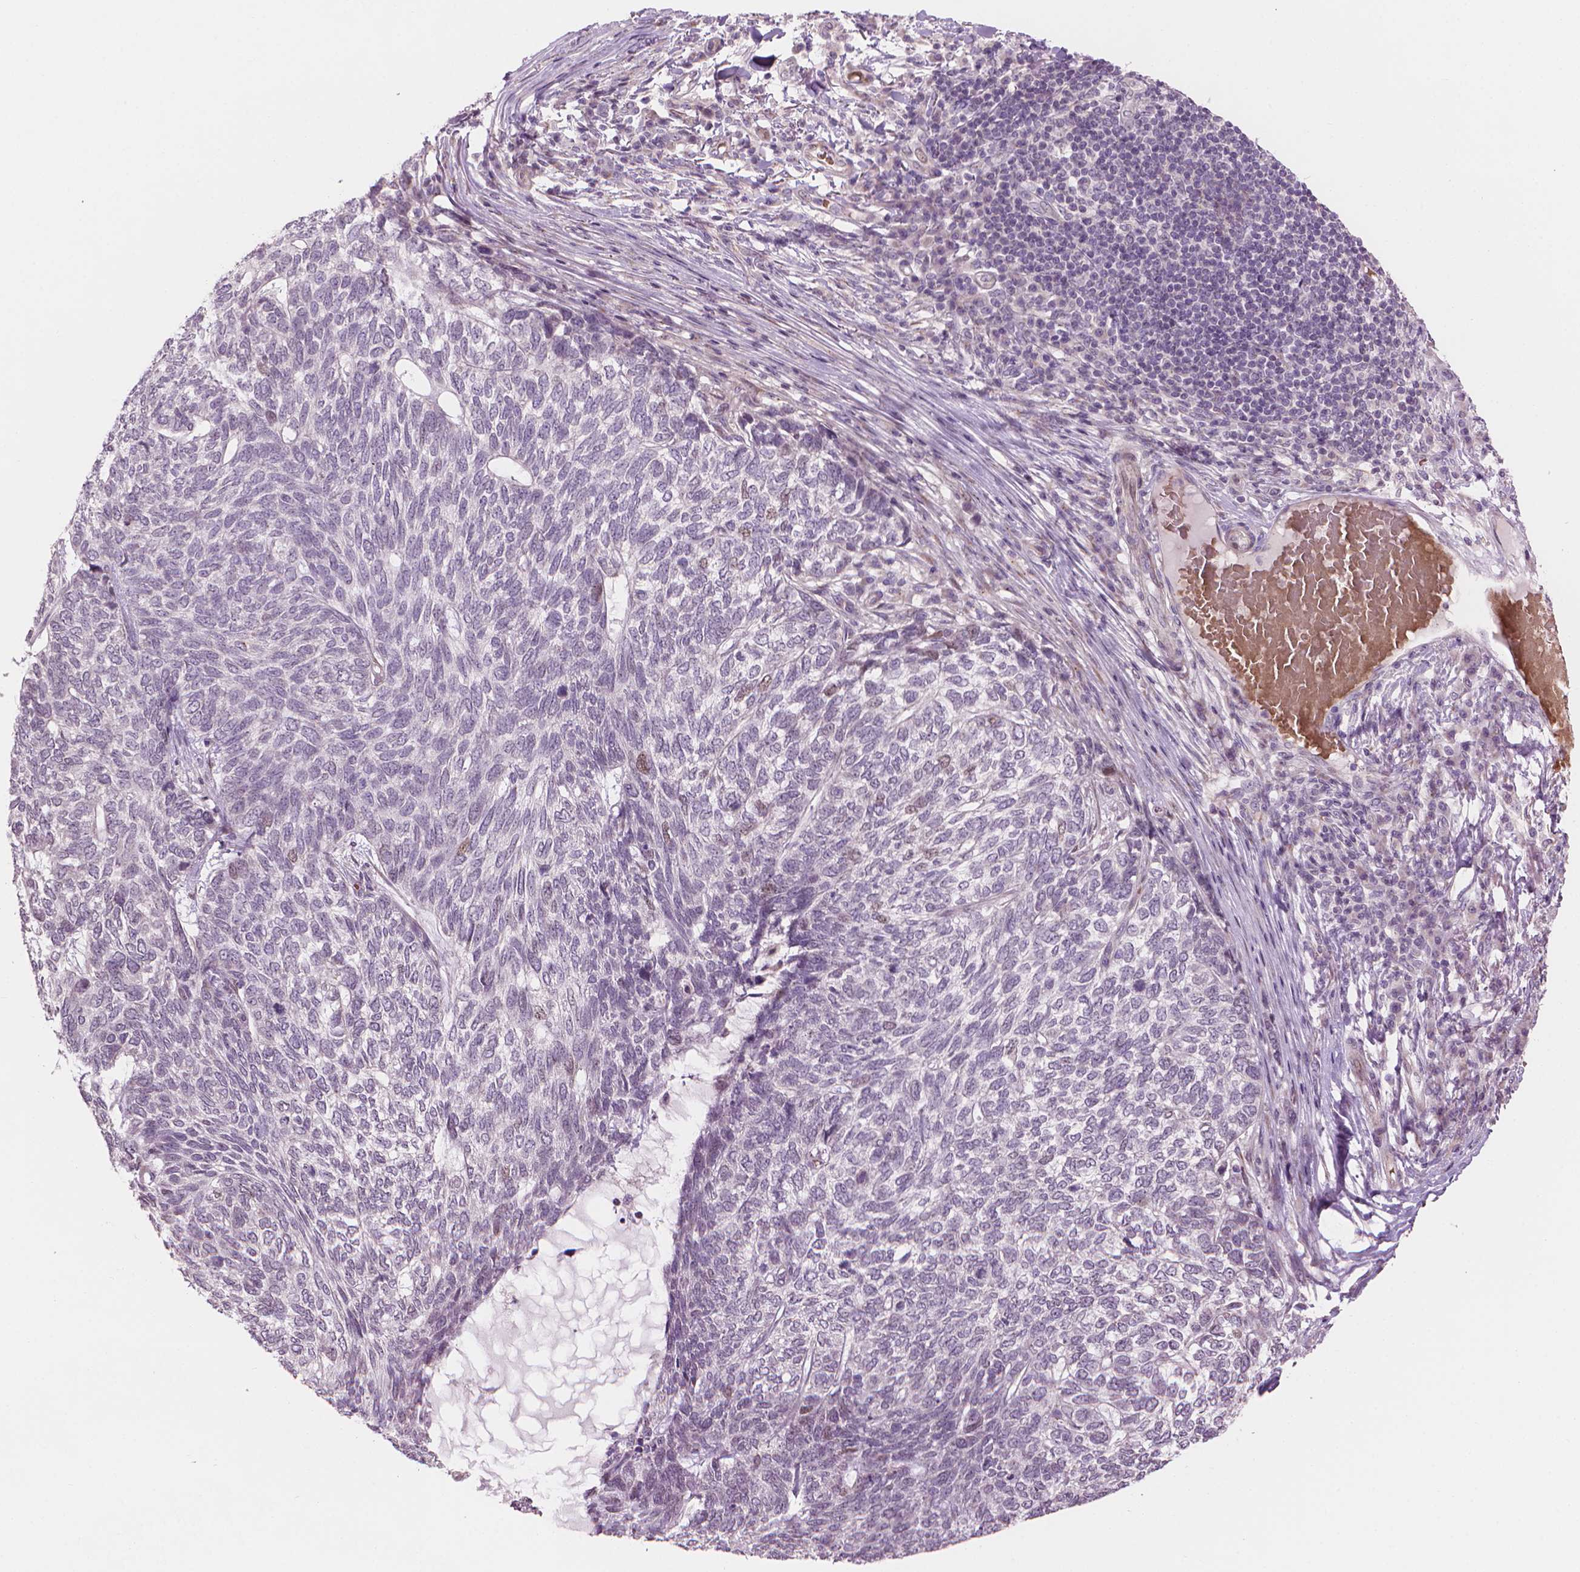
{"staining": {"intensity": "negative", "quantity": "none", "location": "none"}, "tissue": "skin cancer", "cell_type": "Tumor cells", "image_type": "cancer", "snomed": [{"axis": "morphology", "description": "Basal cell carcinoma"}, {"axis": "topography", "description": "Skin"}], "caption": "Skin basal cell carcinoma was stained to show a protein in brown. There is no significant positivity in tumor cells. (Stains: DAB immunohistochemistry (IHC) with hematoxylin counter stain, Microscopy: brightfield microscopy at high magnification).", "gene": "IFFO1", "patient": {"sex": "female", "age": 65}}